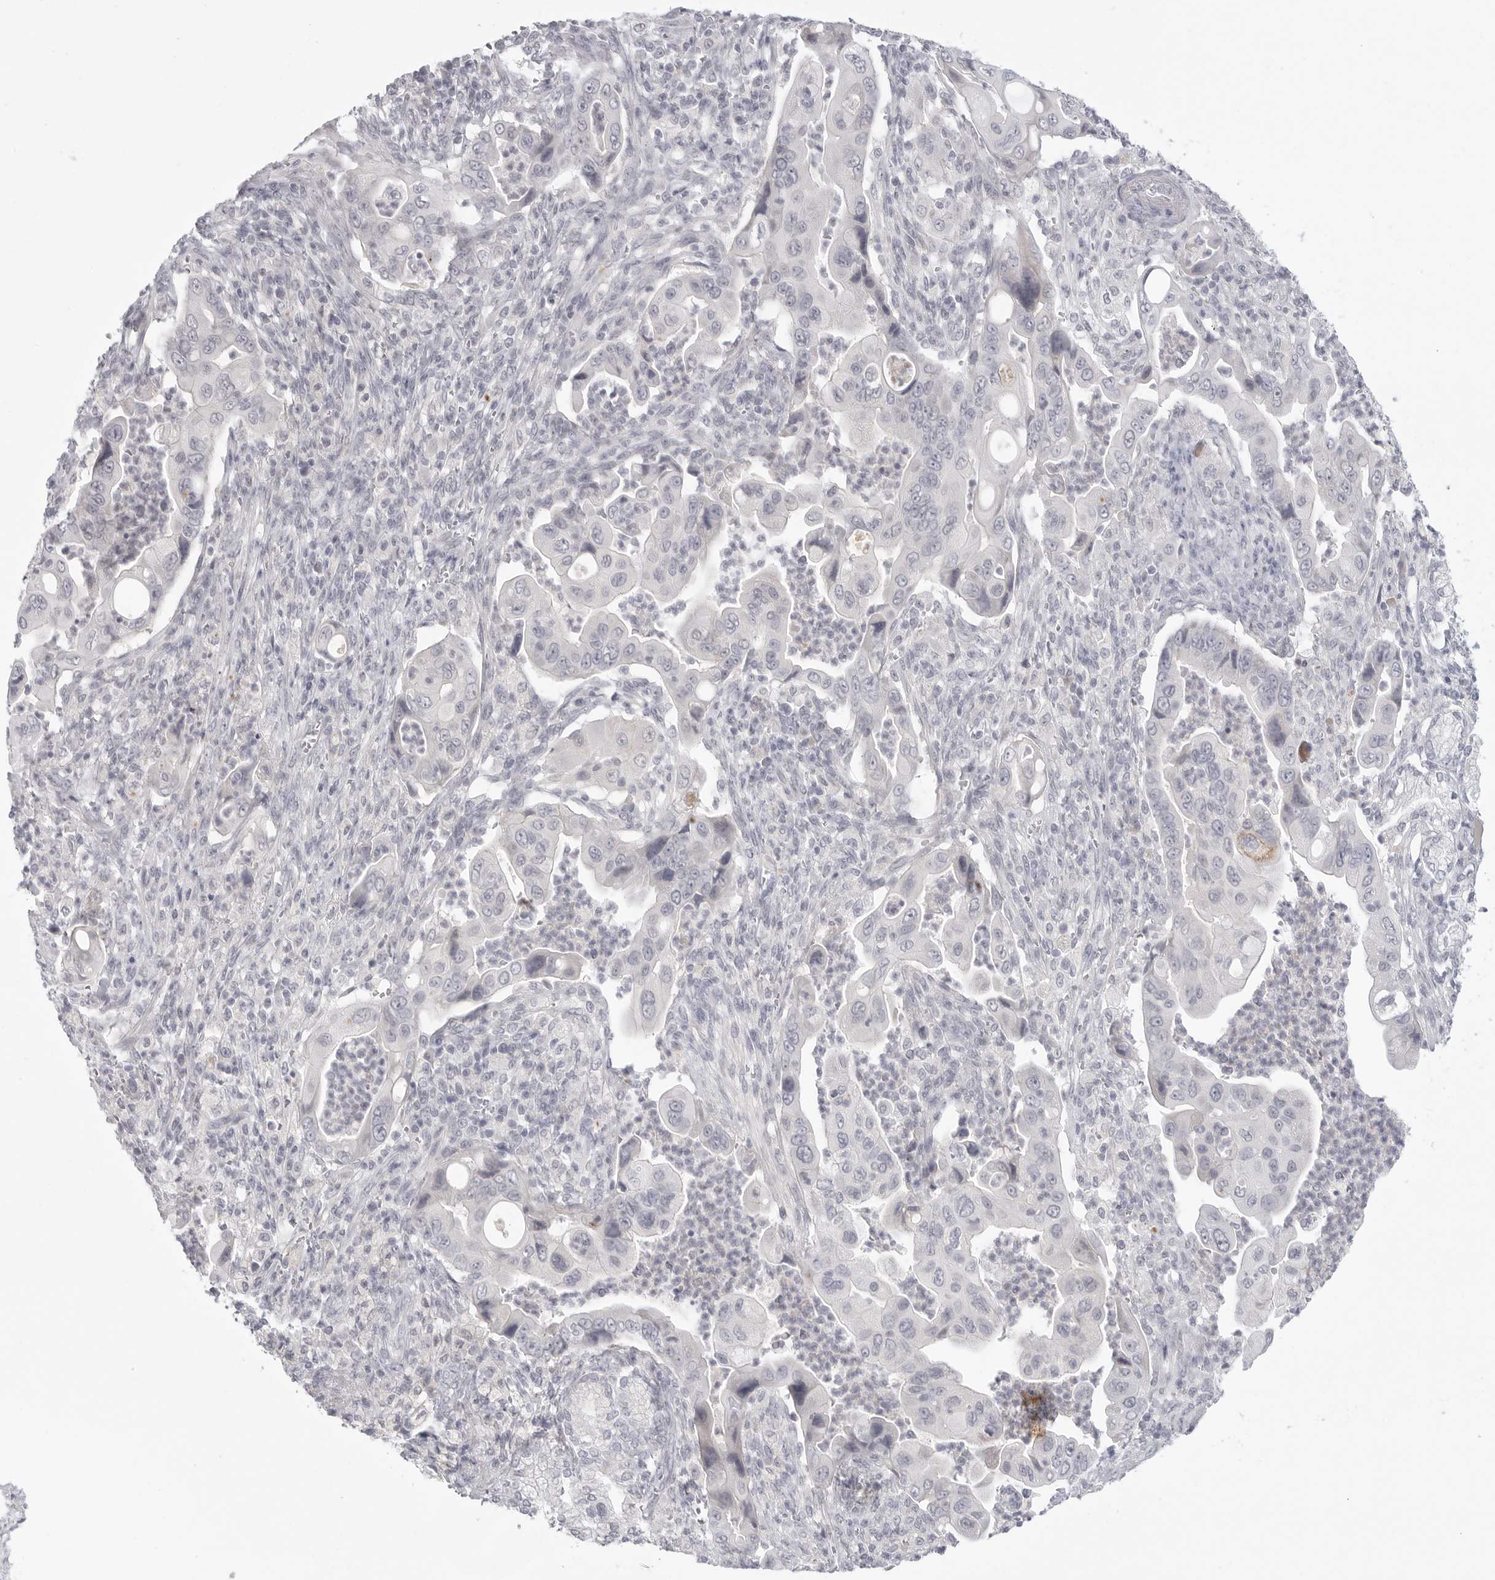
{"staining": {"intensity": "negative", "quantity": "none", "location": "none"}, "tissue": "pancreatic cancer", "cell_type": "Tumor cells", "image_type": "cancer", "snomed": [{"axis": "morphology", "description": "Adenocarcinoma, NOS"}, {"axis": "topography", "description": "Pancreas"}], "caption": "This photomicrograph is of adenocarcinoma (pancreatic) stained with IHC to label a protein in brown with the nuclei are counter-stained blue. There is no expression in tumor cells.", "gene": "HMGCS2", "patient": {"sex": "male", "age": 78}}